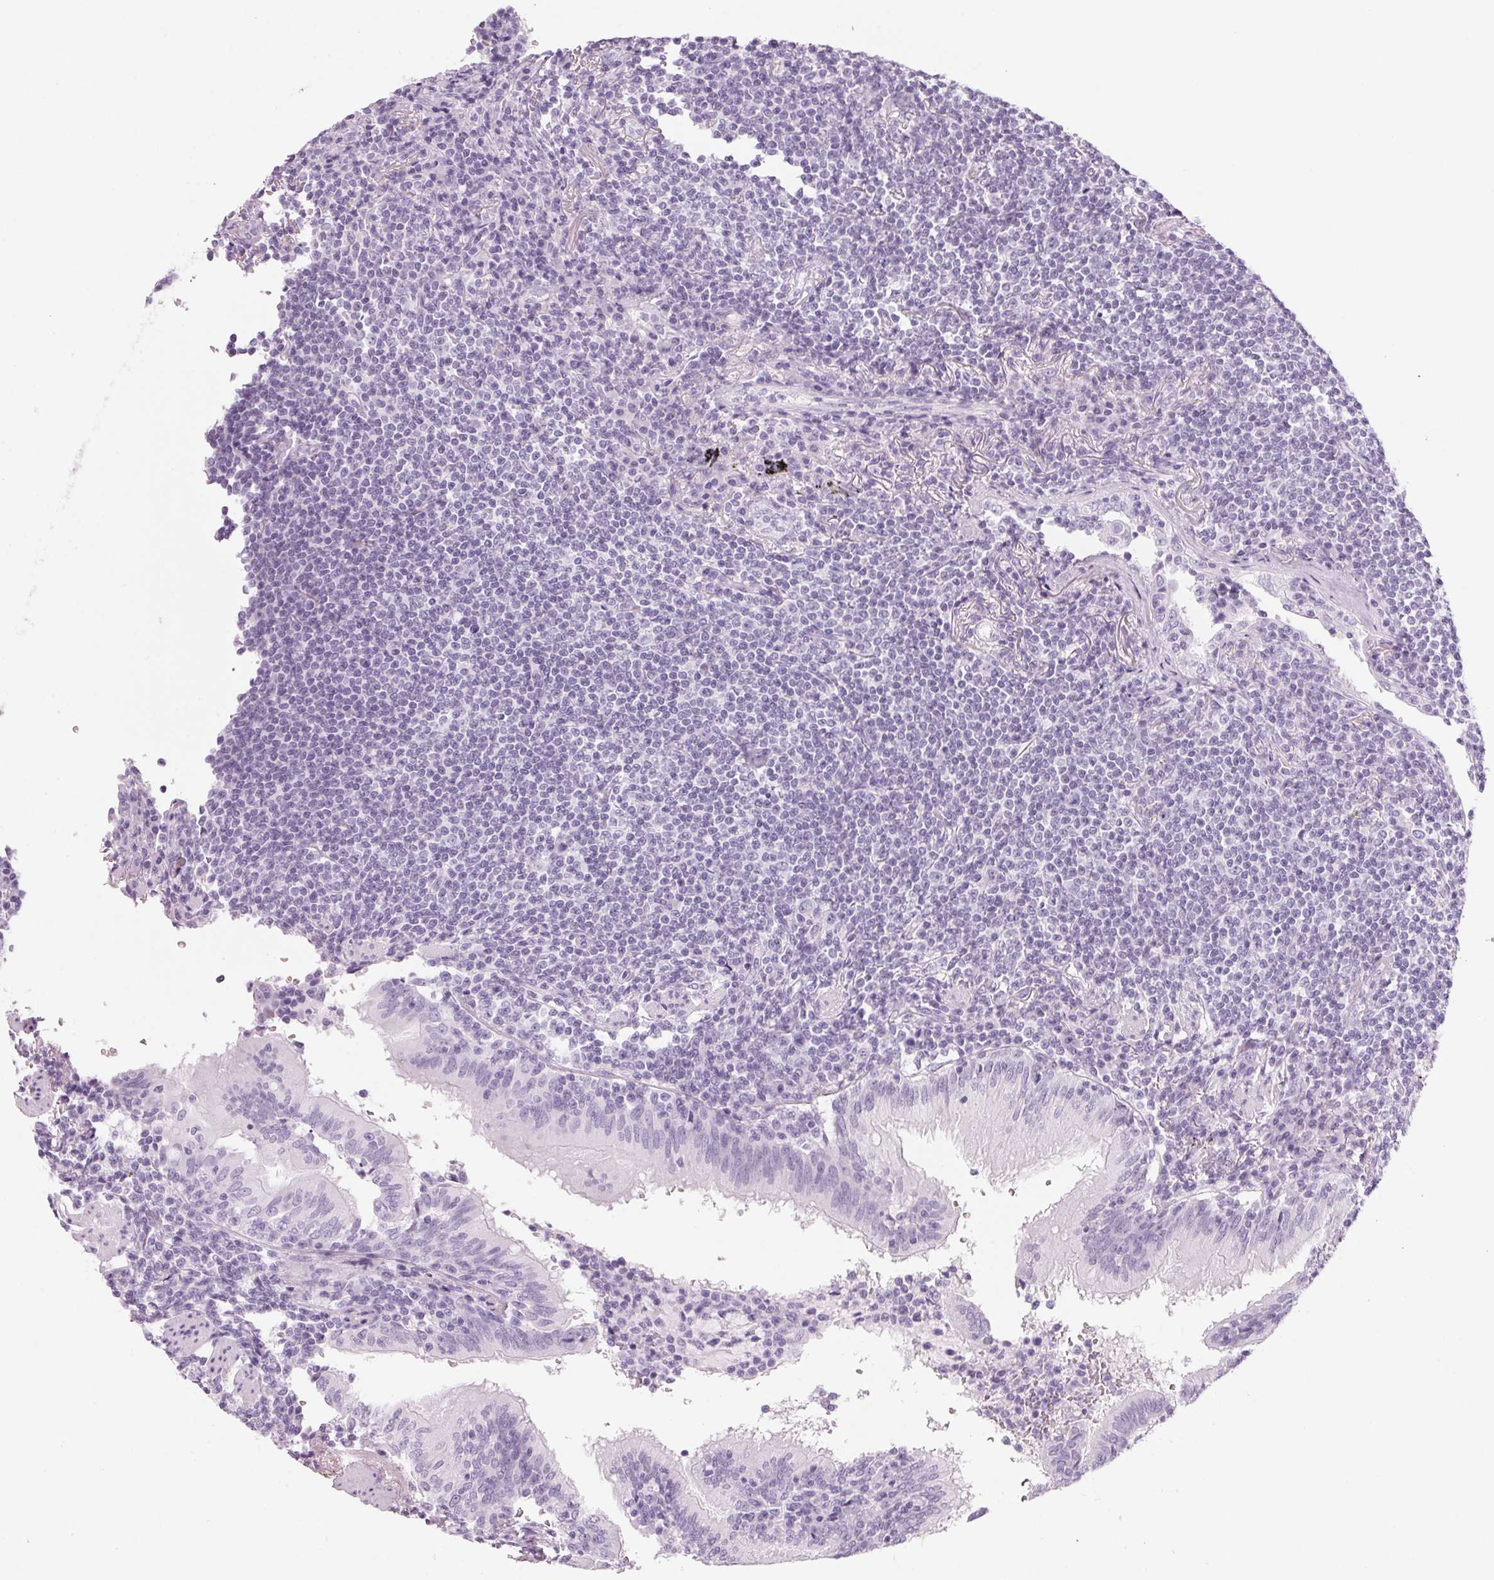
{"staining": {"intensity": "negative", "quantity": "none", "location": "none"}, "tissue": "lymphoma", "cell_type": "Tumor cells", "image_type": "cancer", "snomed": [{"axis": "morphology", "description": "Malignant lymphoma, non-Hodgkin's type, Low grade"}, {"axis": "topography", "description": "Lung"}], "caption": "Immunohistochemistry micrograph of neoplastic tissue: malignant lymphoma, non-Hodgkin's type (low-grade) stained with DAB reveals no significant protein positivity in tumor cells.", "gene": "ADAM20", "patient": {"sex": "female", "age": 71}}